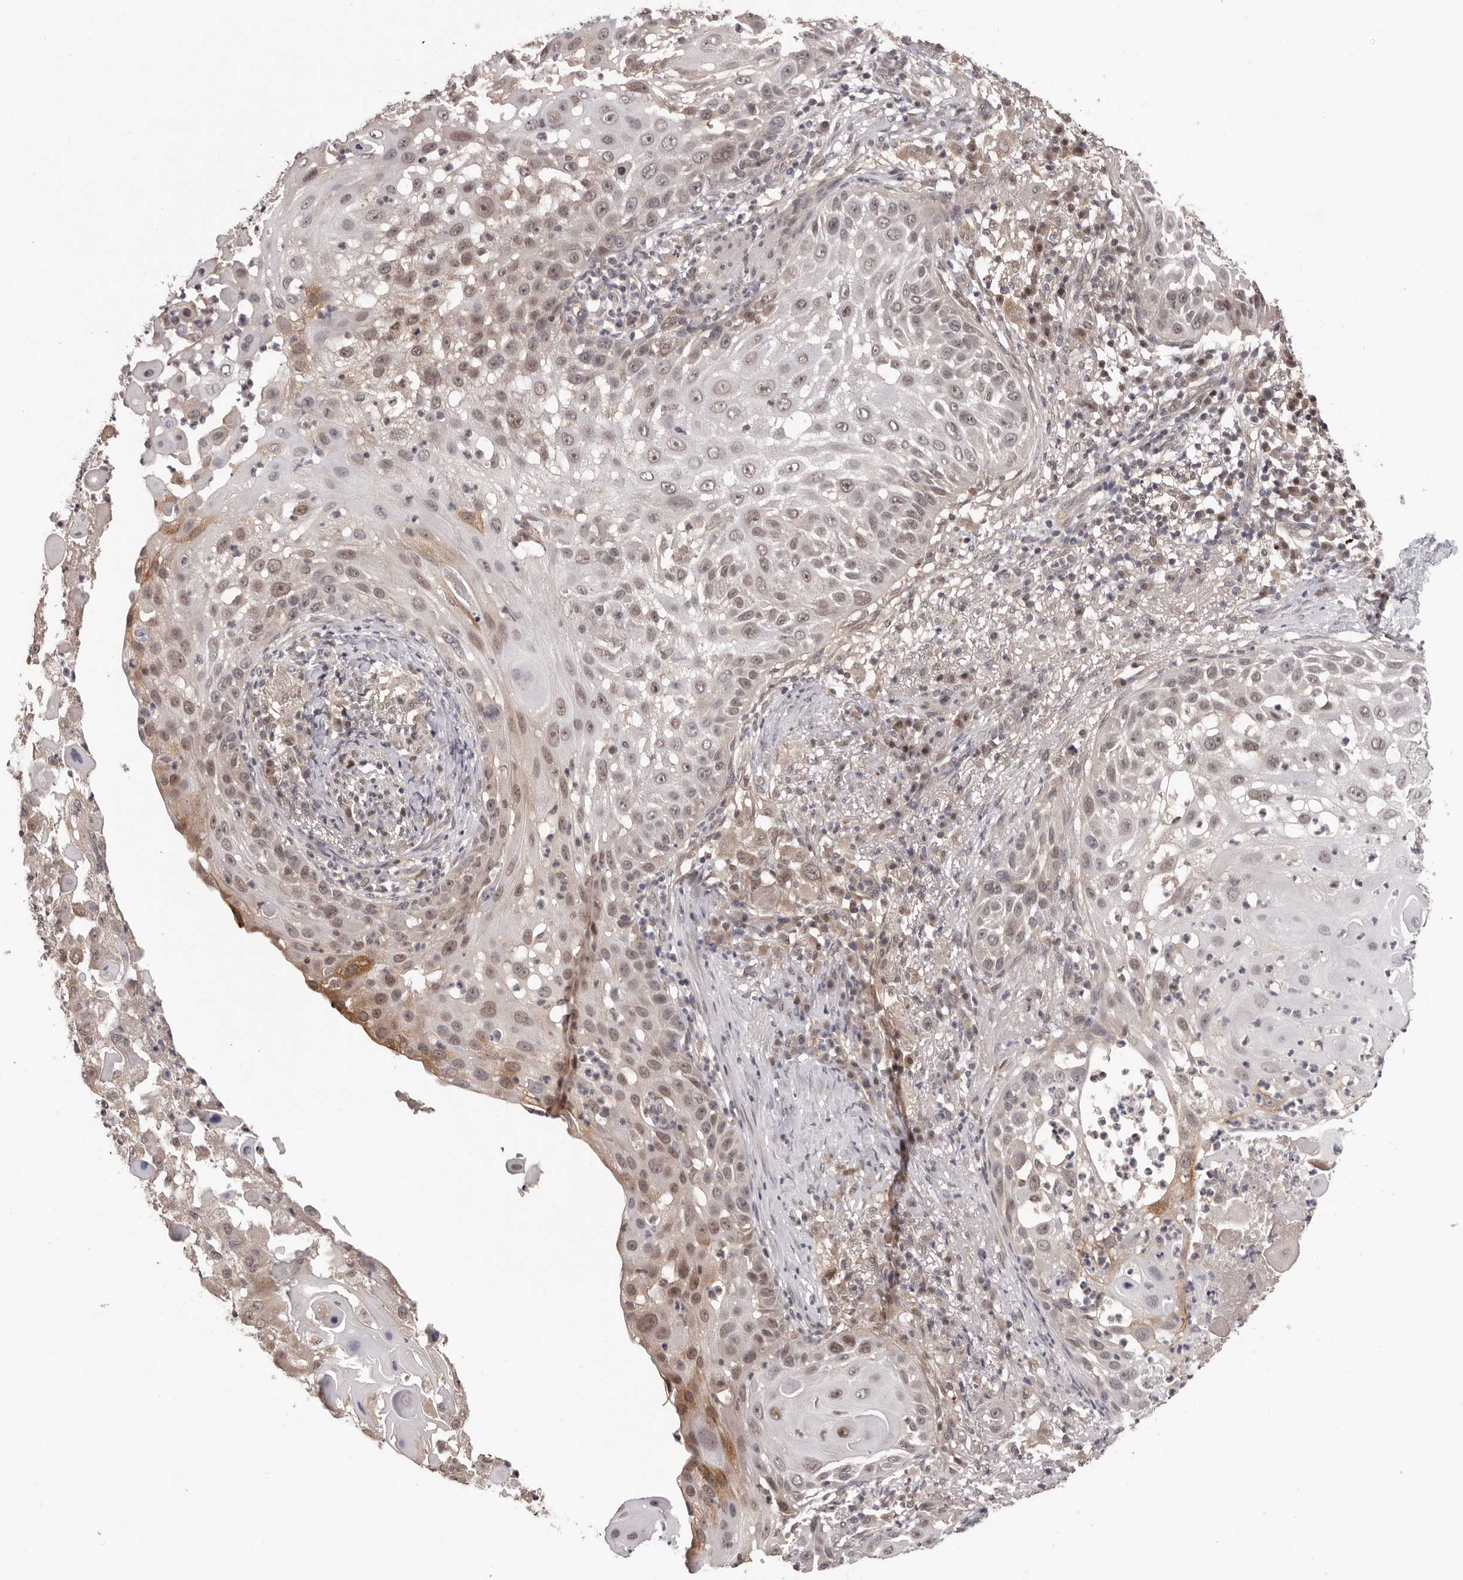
{"staining": {"intensity": "weak", "quantity": "25%-75%", "location": "nuclear"}, "tissue": "skin cancer", "cell_type": "Tumor cells", "image_type": "cancer", "snomed": [{"axis": "morphology", "description": "Squamous cell carcinoma, NOS"}, {"axis": "topography", "description": "Skin"}], "caption": "A brown stain labels weak nuclear positivity of a protein in human skin cancer tumor cells.", "gene": "TBX5", "patient": {"sex": "female", "age": 44}}